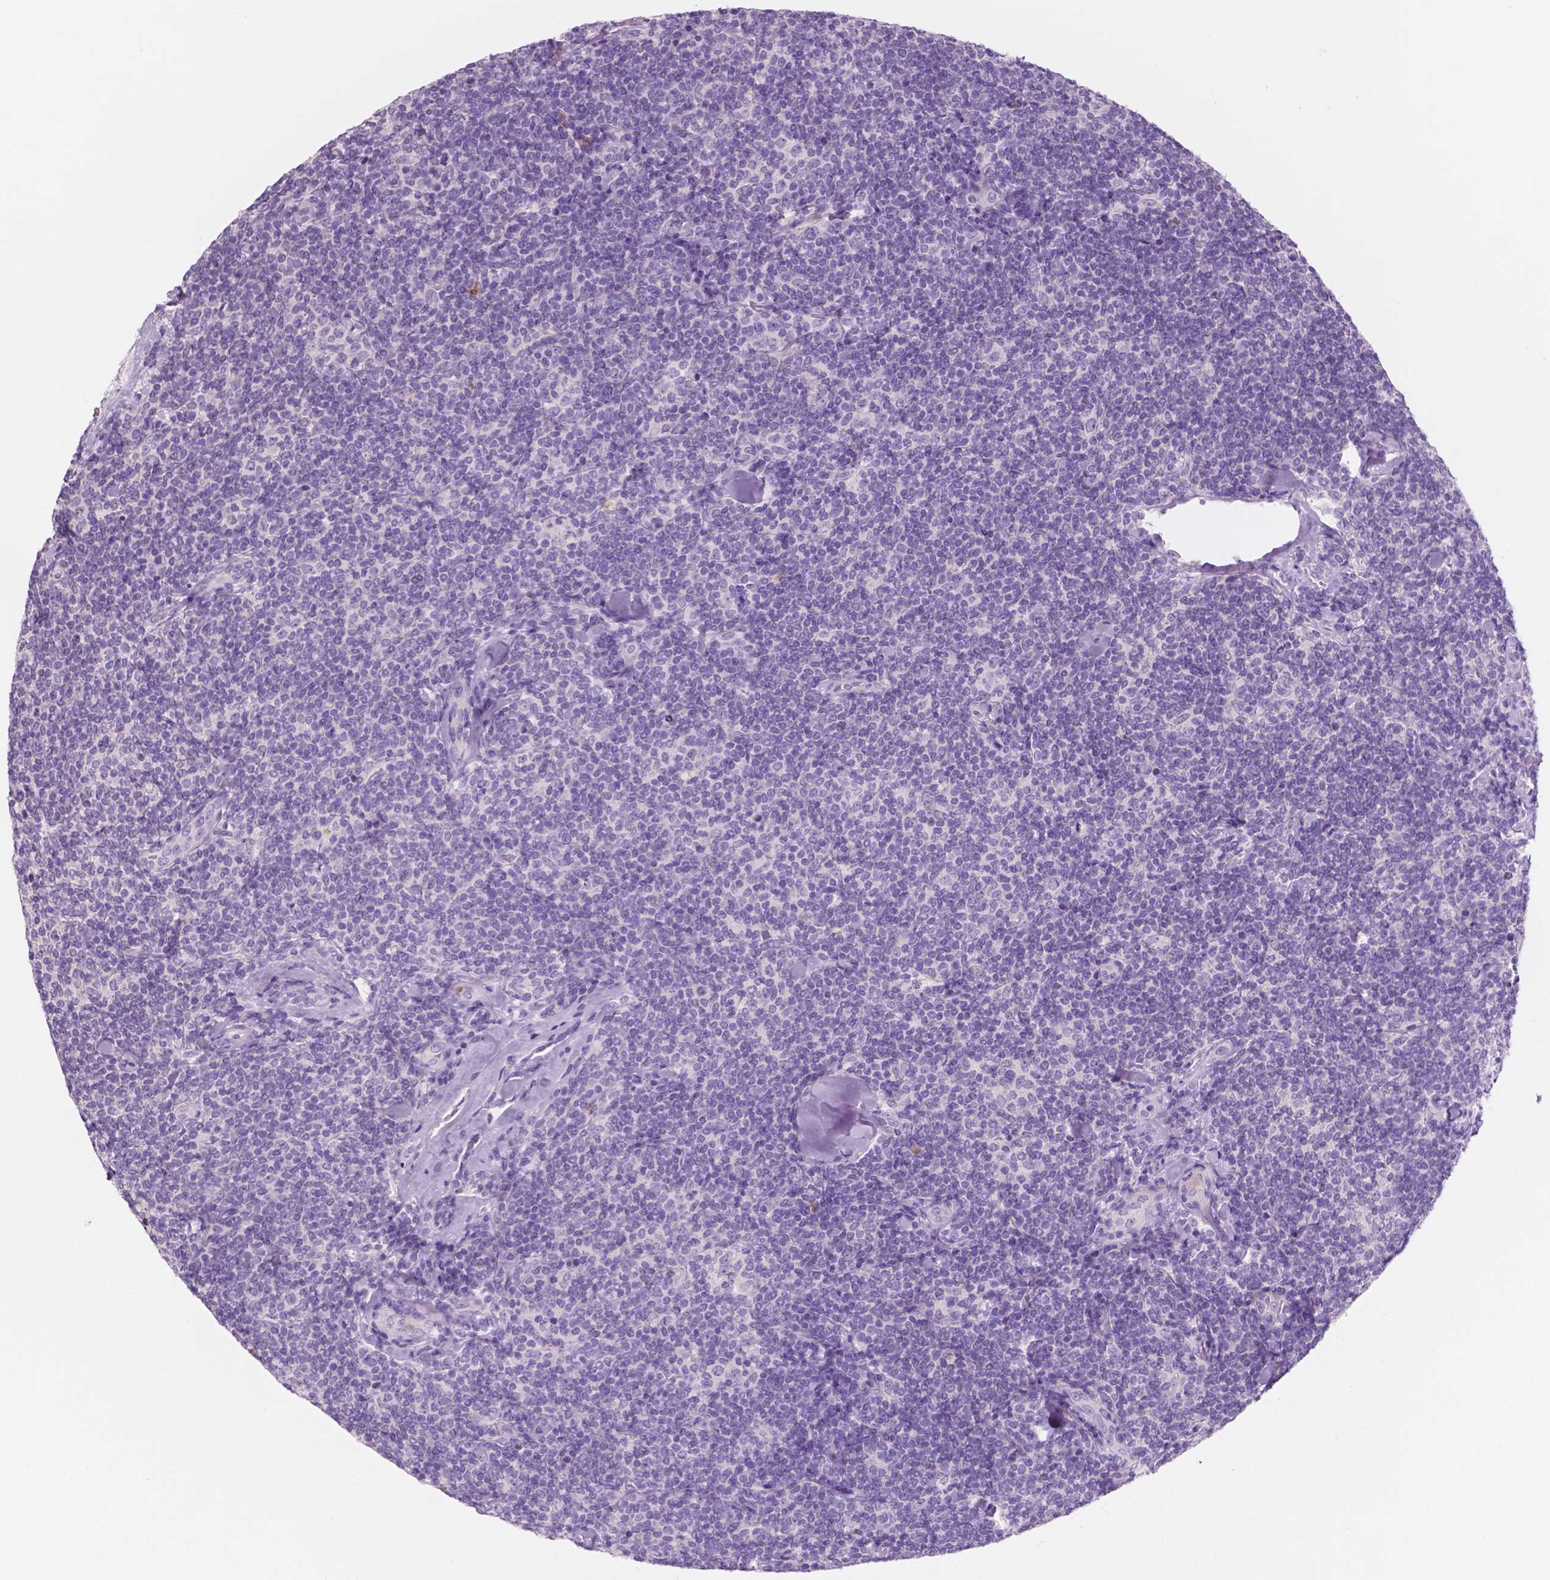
{"staining": {"intensity": "negative", "quantity": "none", "location": "none"}, "tissue": "lymphoma", "cell_type": "Tumor cells", "image_type": "cancer", "snomed": [{"axis": "morphology", "description": "Malignant lymphoma, non-Hodgkin's type, Low grade"}, {"axis": "topography", "description": "Lymph node"}], "caption": "Immunohistochemistry image of human lymphoma stained for a protein (brown), which shows no staining in tumor cells.", "gene": "CUZD1", "patient": {"sex": "female", "age": 56}}